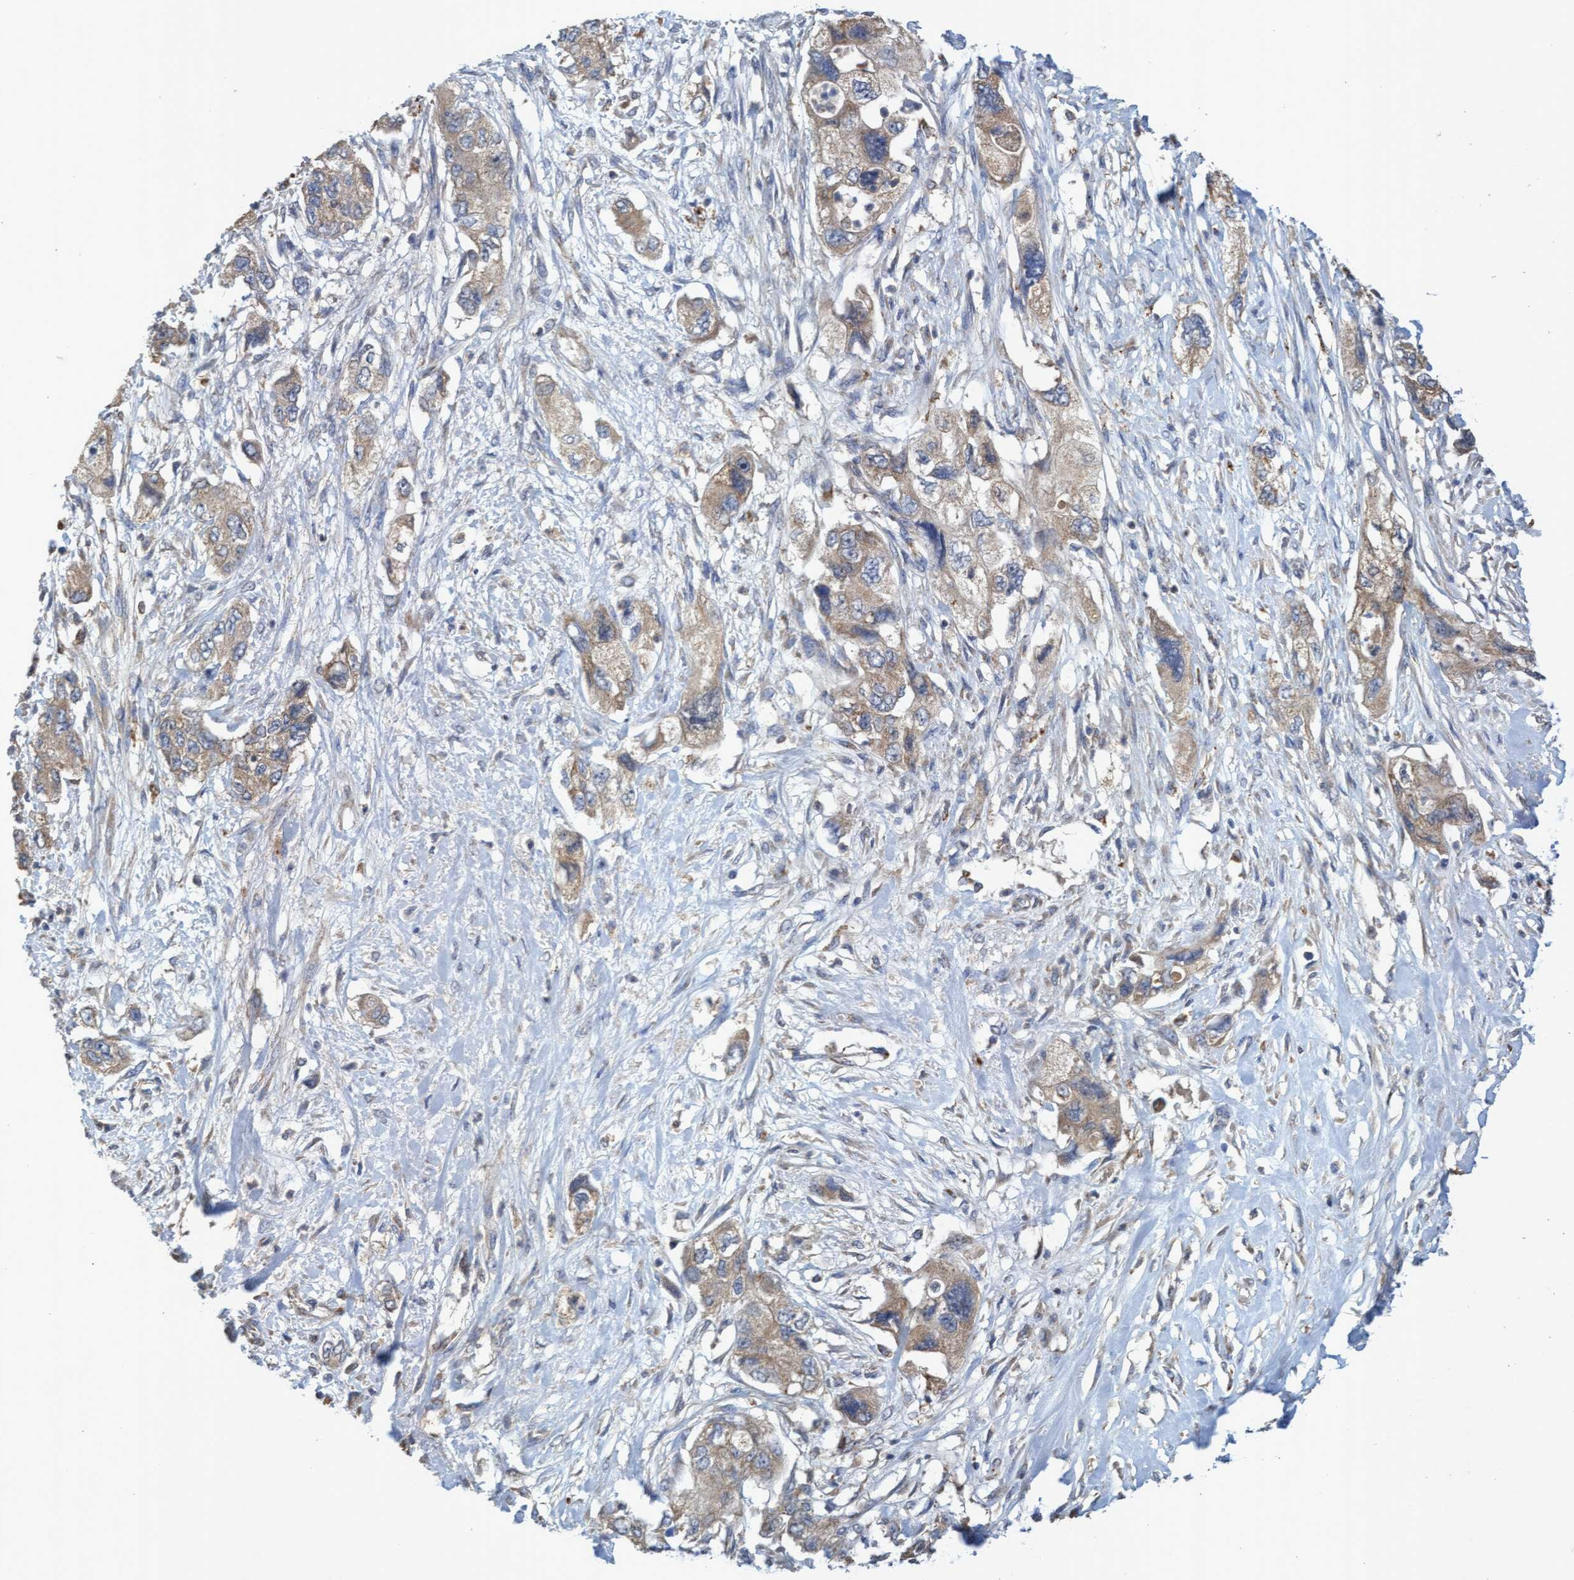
{"staining": {"intensity": "moderate", "quantity": ">75%", "location": "cytoplasmic/membranous"}, "tissue": "pancreatic cancer", "cell_type": "Tumor cells", "image_type": "cancer", "snomed": [{"axis": "morphology", "description": "Adenocarcinoma, NOS"}, {"axis": "topography", "description": "Pancreas"}], "caption": "Brown immunohistochemical staining in pancreatic cancer (adenocarcinoma) demonstrates moderate cytoplasmic/membranous staining in approximately >75% of tumor cells. Ihc stains the protein in brown and the nuclei are stained blue.", "gene": "ATPAF2", "patient": {"sex": "female", "age": 73}}